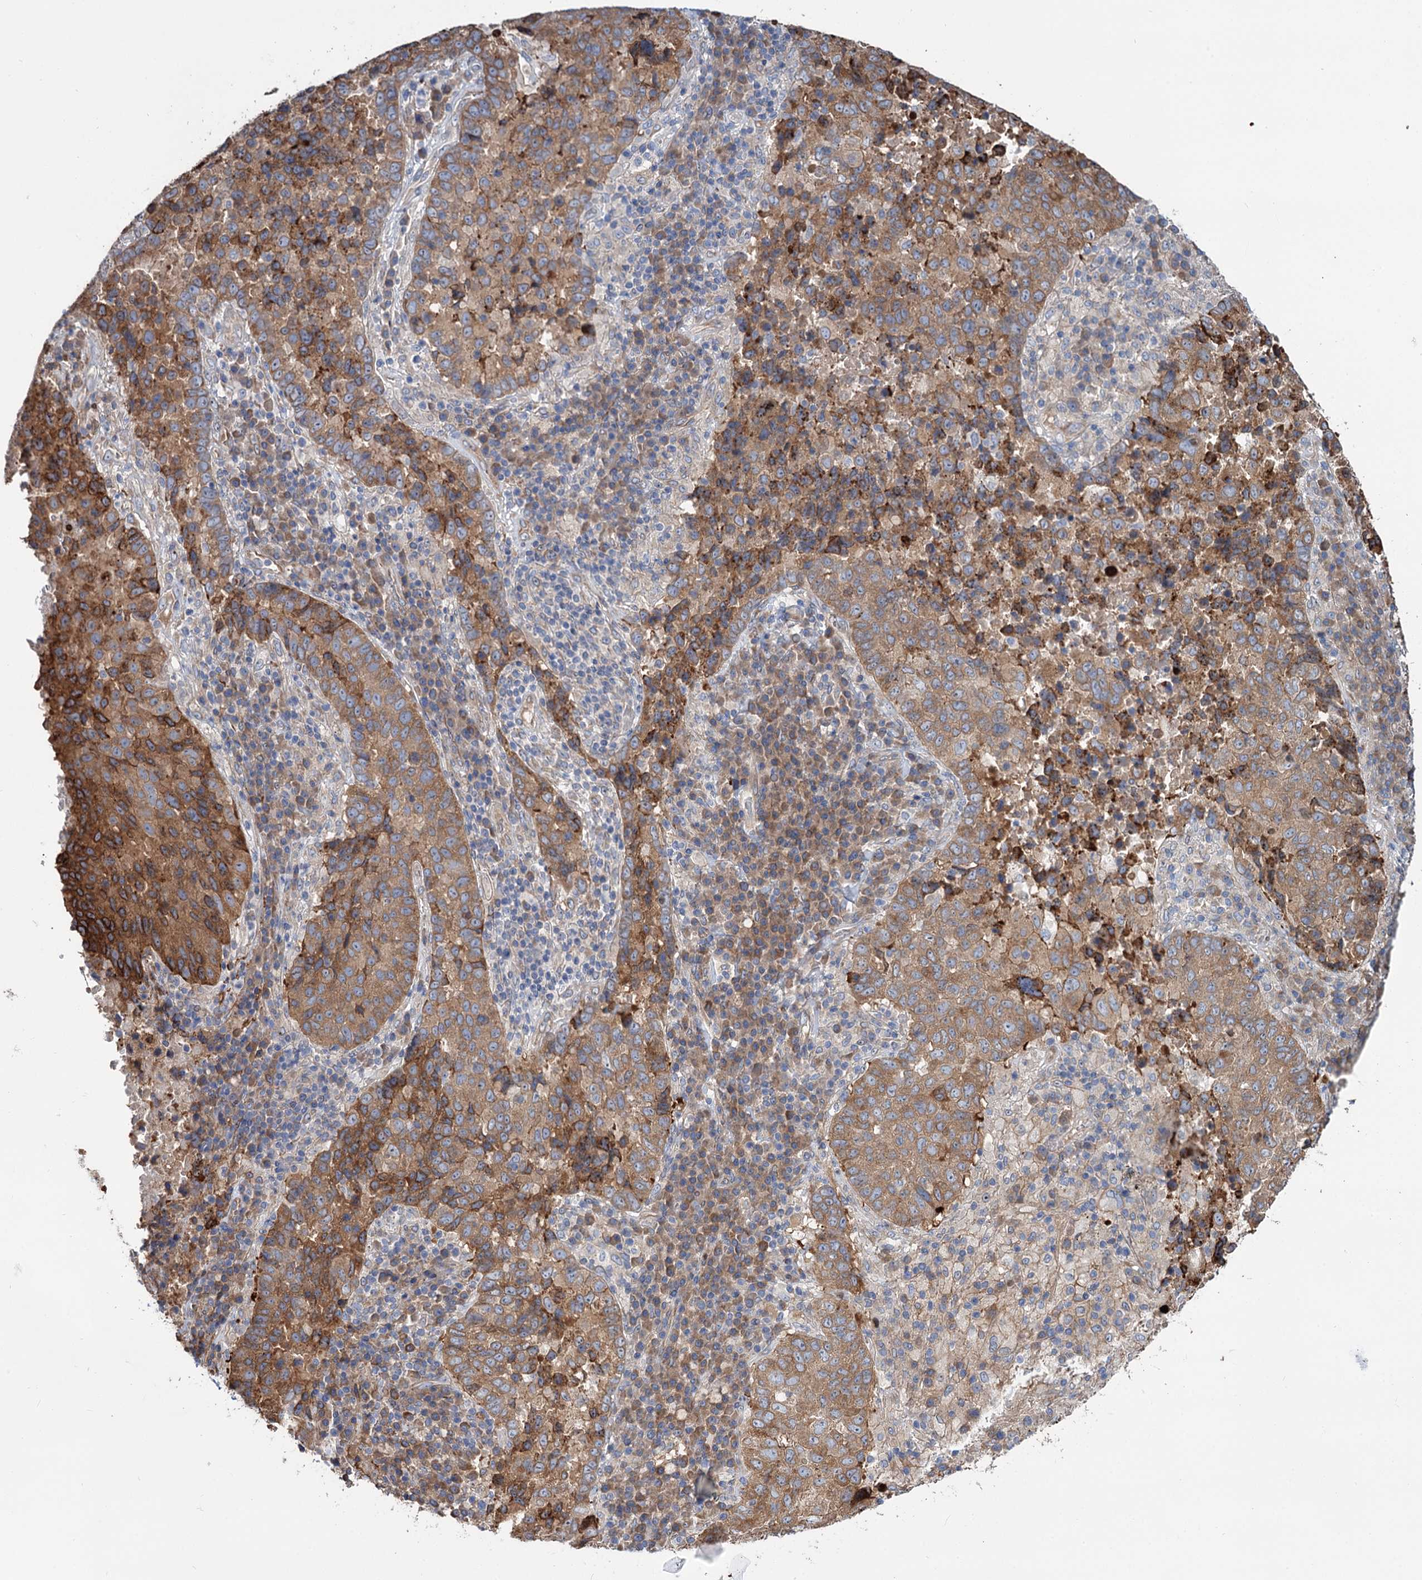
{"staining": {"intensity": "moderate", "quantity": ">75%", "location": "cytoplasmic/membranous"}, "tissue": "lung cancer", "cell_type": "Tumor cells", "image_type": "cancer", "snomed": [{"axis": "morphology", "description": "Squamous cell carcinoma, NOS"}, {"axis": "topography", "description": "Lung"}], "caption": "Human lung cancer stained with a brown dye demonstrates moderate cytoplasmic/membranous positive expression in approximately >75% of tumor cells.", "gene": "PTDSS2", "patient": {"sex": "male", "age": 73}}